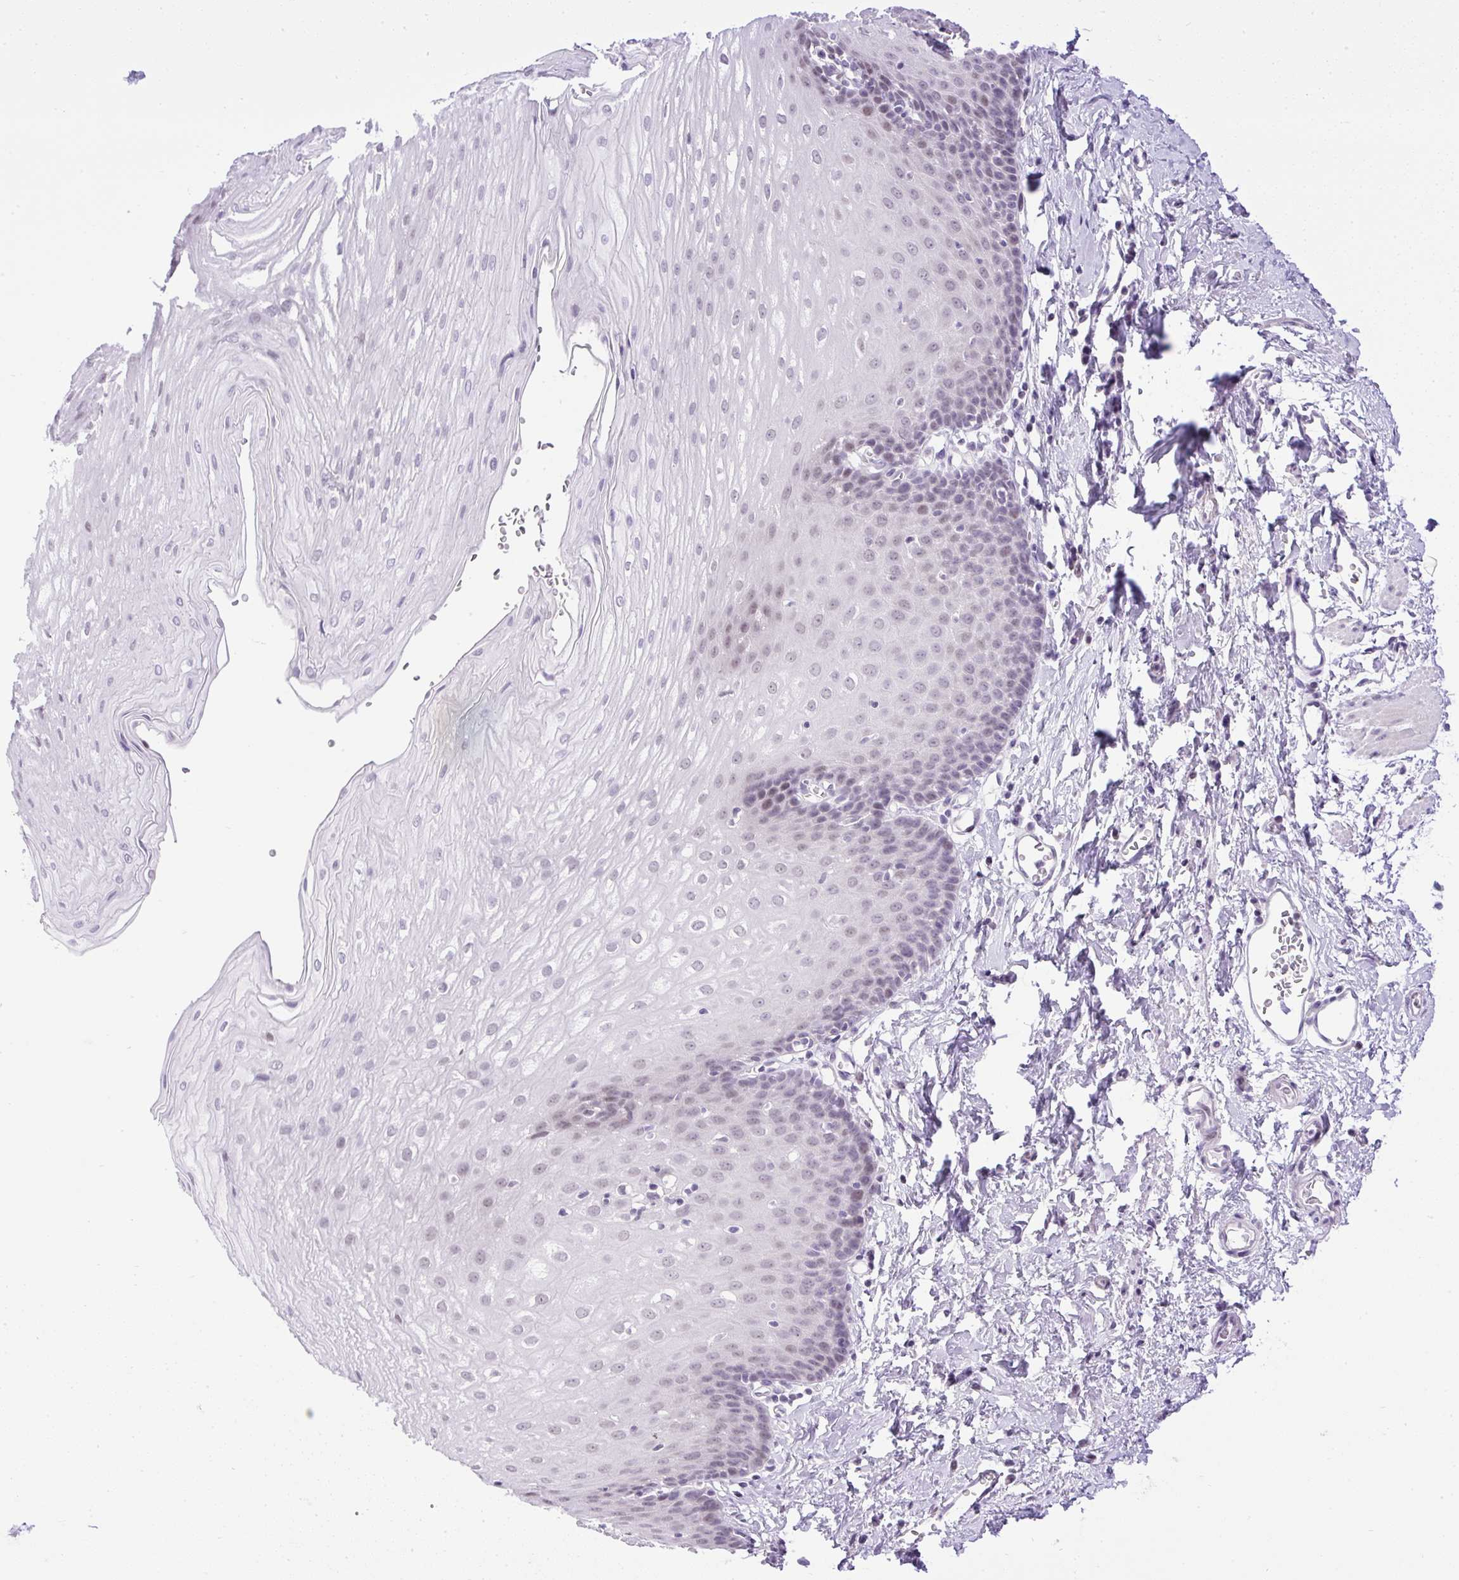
{"staining": {"intensity": "weak", "quantity": "<25%", "location": "nuclear"}, "tissue": "esophagus", "cell_type": "Squamous epithelial cells", "image_type": "normal", "snomed": [{"axis": "morphology", "description": "Normal tissue, NOS"}, {"axis": "topography", "description": "Esophagus"}], "caption": "DAB (3,3'-diaminobenzidine) immunohistochemical staining of benign esophagus demonstrates no significant expression in squamous epithelial cells. (DAB (3,3'-diaminobenzidine) immunohistochemistry visualized using brightfield microscopy, high magnification).", "gene": "WNT10B", "patient": {"sex": "male", "age": 70}}